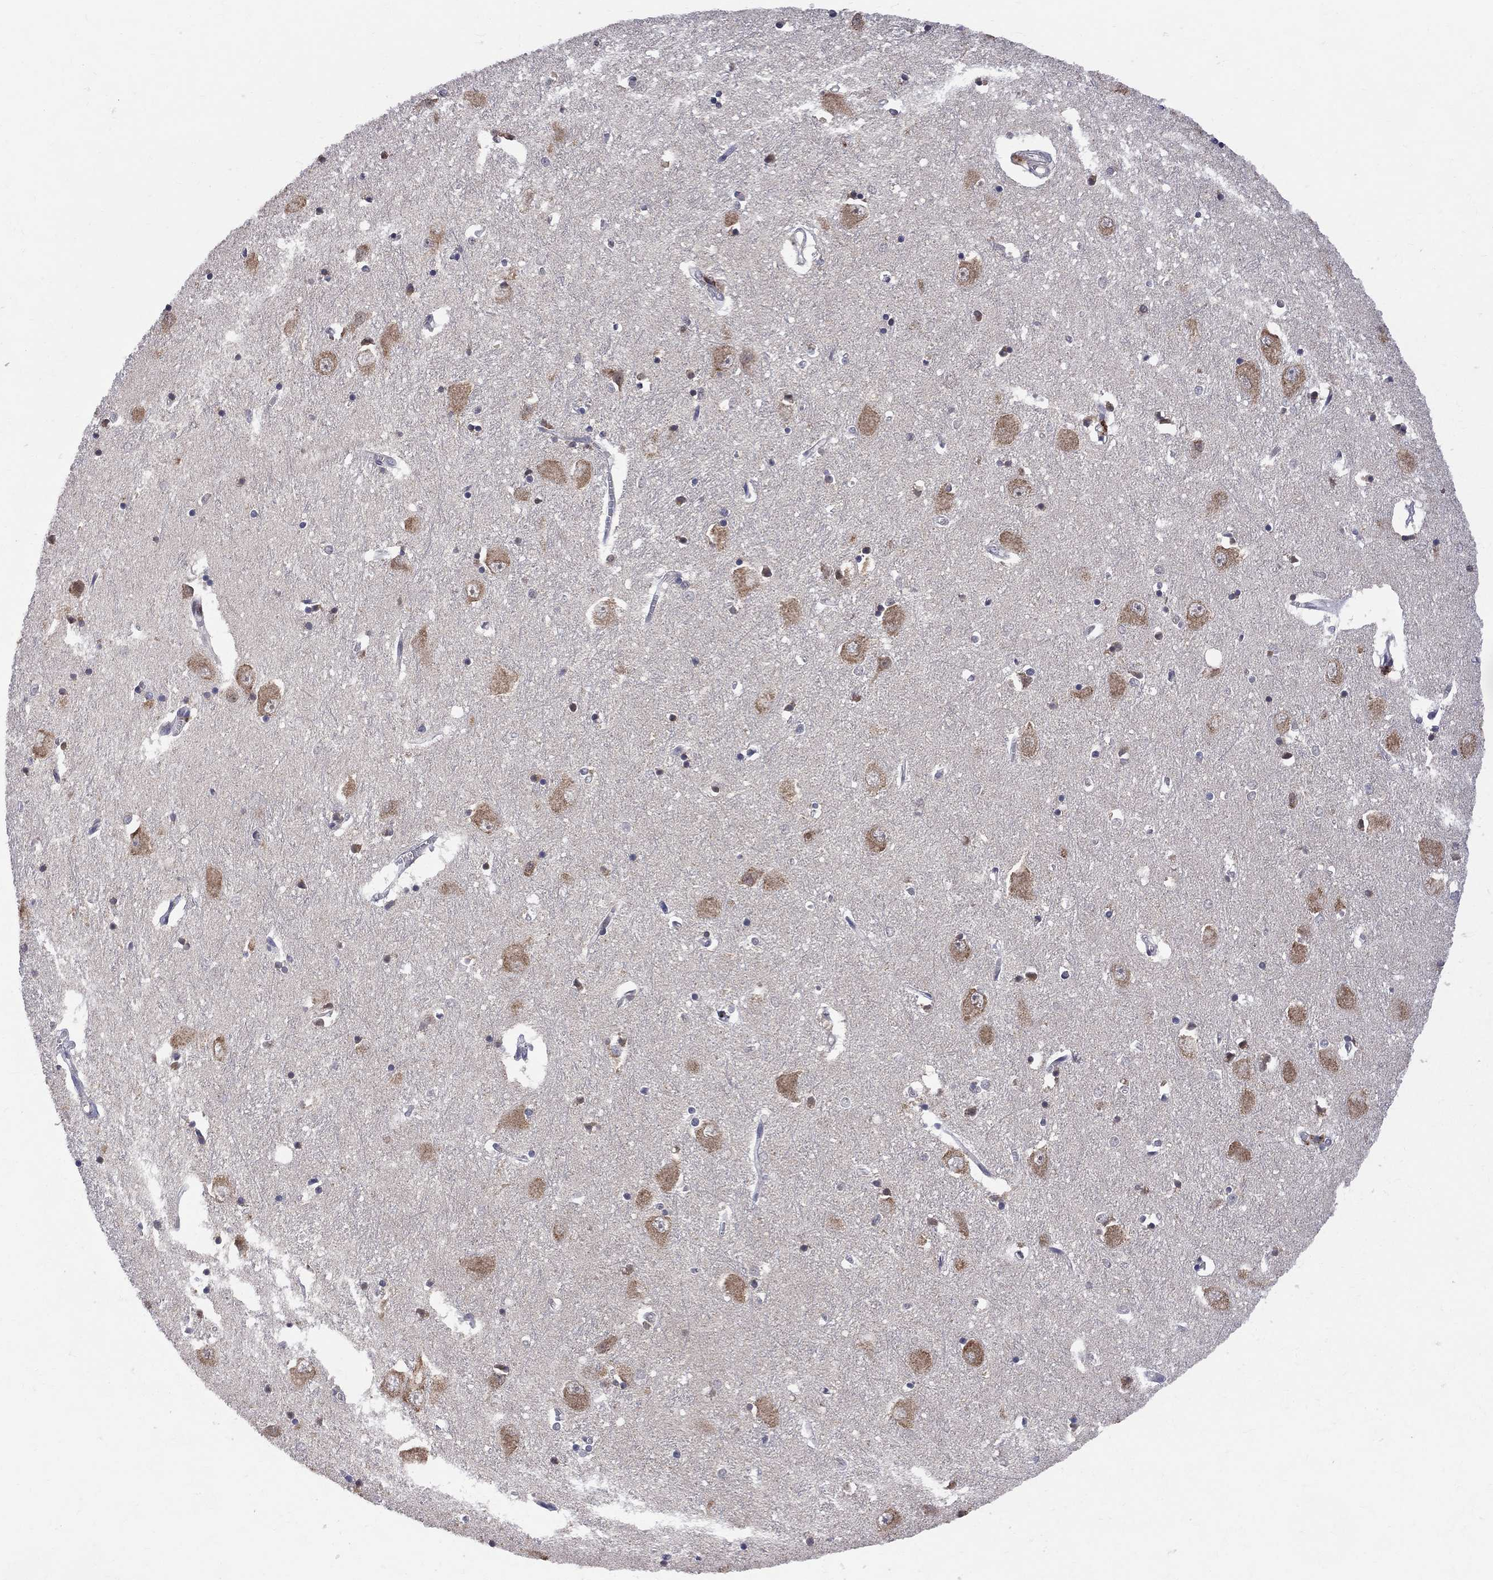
{"staining": {"intensity": "negative", "quantity": "none", "location": "none"}, "tissue": "caudate", "cell_type": "Glial cells", "image_type": "normal", "snomed": [{"axis": "morphology", "description": "Normal tissue, NOS"}, {"axis": "topography", "description": "Lateral ventricle wall"}], "caption": "Caudate stained for a protein using immunohistochemistry shows no positivity glial cells.", "gene": "CNOT11", "patient": {"sex": "male", "age": 54}}